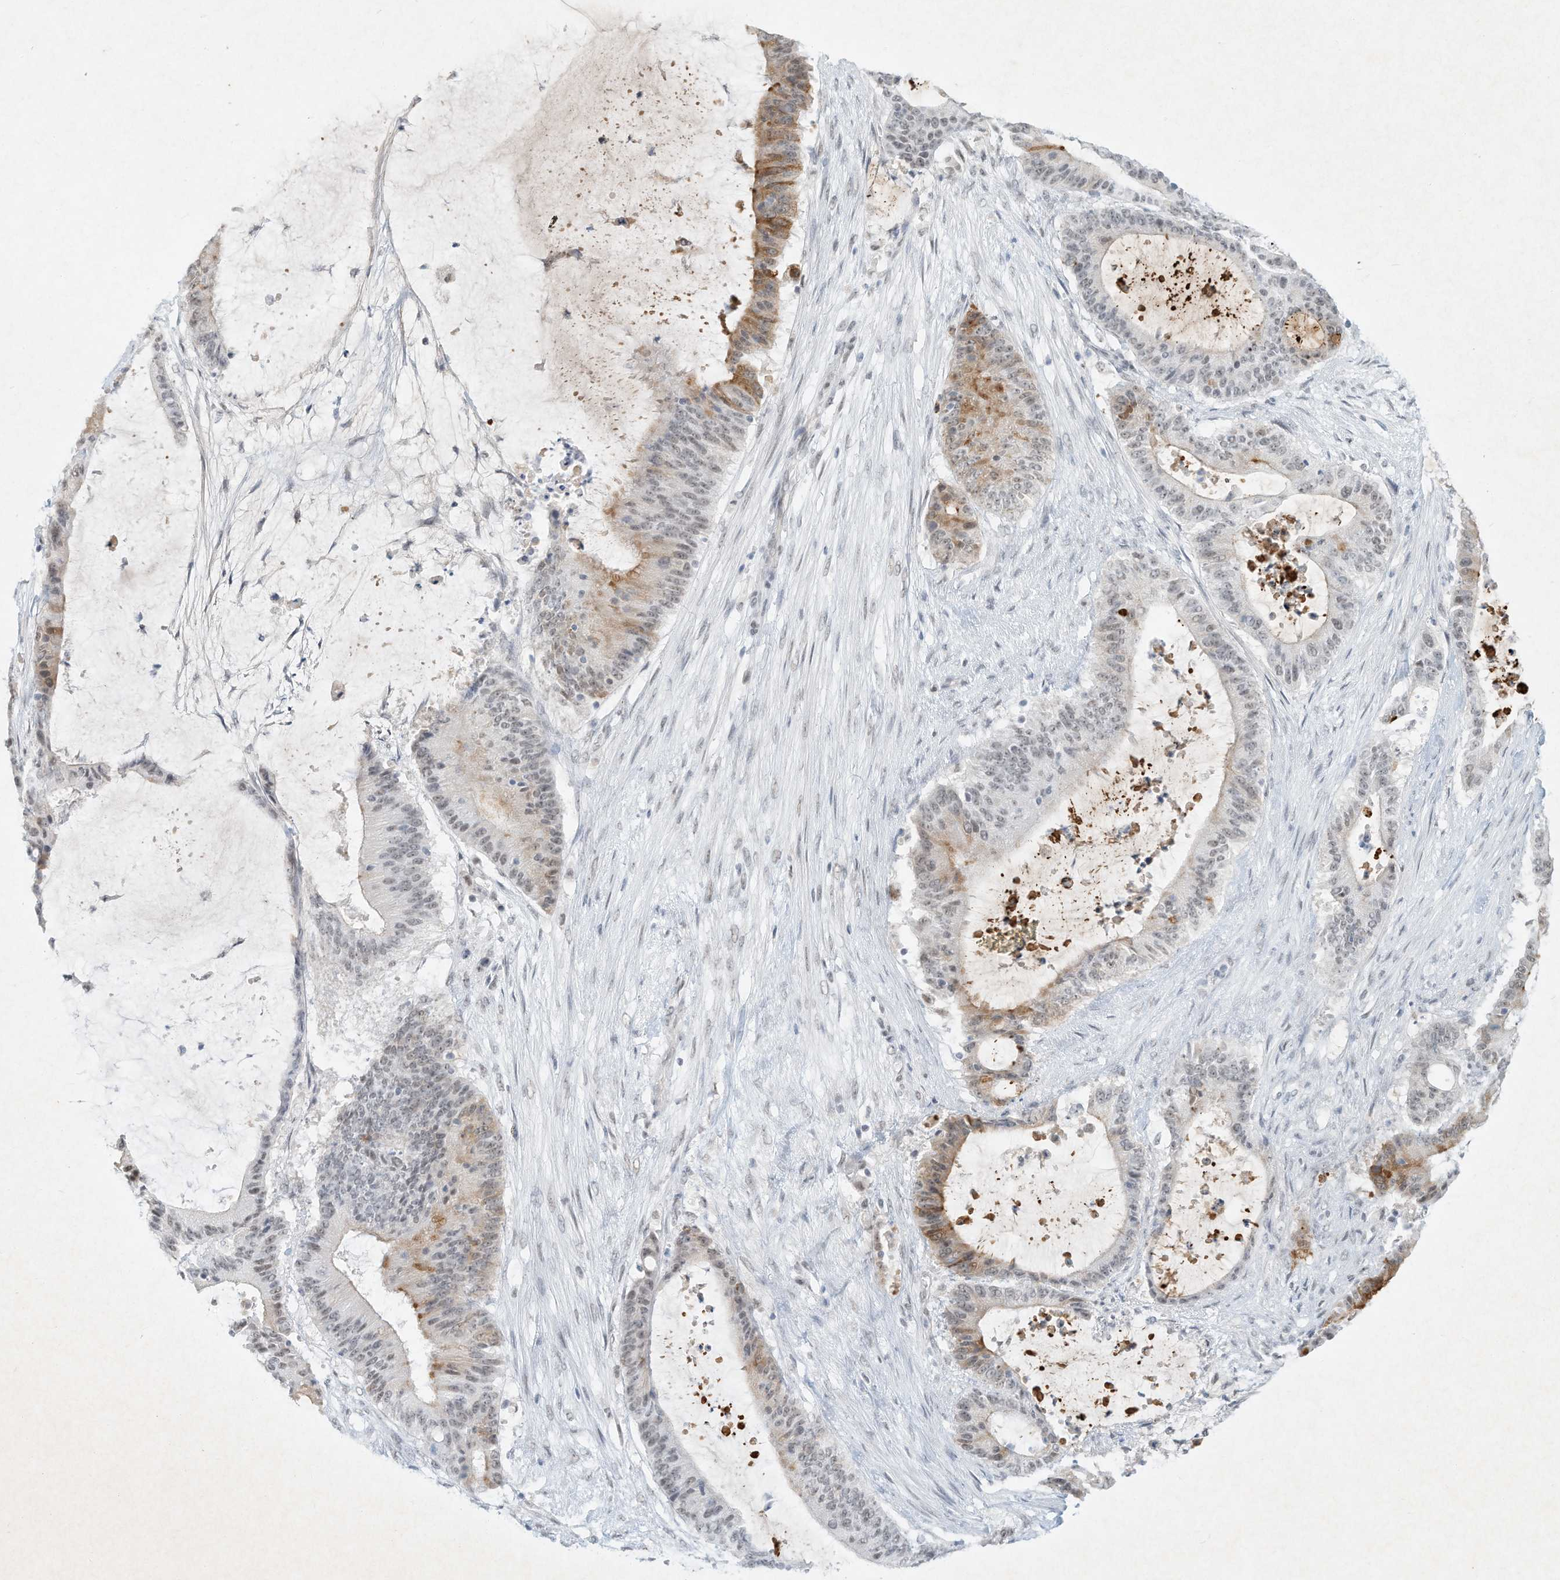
{"staining": {"intensity": "moderate", "quantity": "<25%", "location": "cytoplasmic/membranous"}, "tissue": "liver cancer", "cell_type": "Tumor cells", "image_type": "cancer", "snomed": [{"axis": "morphology", "description": "Normal tissue, NOS"}, {"axis": "morphology", "description": "Cholangiocarcinoma"}, {"axis": "topography", "description": "Liver"}, {"axis": "topography", "description": "Peripheral nerve tissue"}], "caption": "The image shows a brown stain indicating the presence of a protein in the cytoplasmic/membranous of tumor cells in liver cancer. The protein of interest is shown in brown color, while the nuclei are stained blue.", "gene": "PGC", "patient": {"sex": "female", "age": 73}}